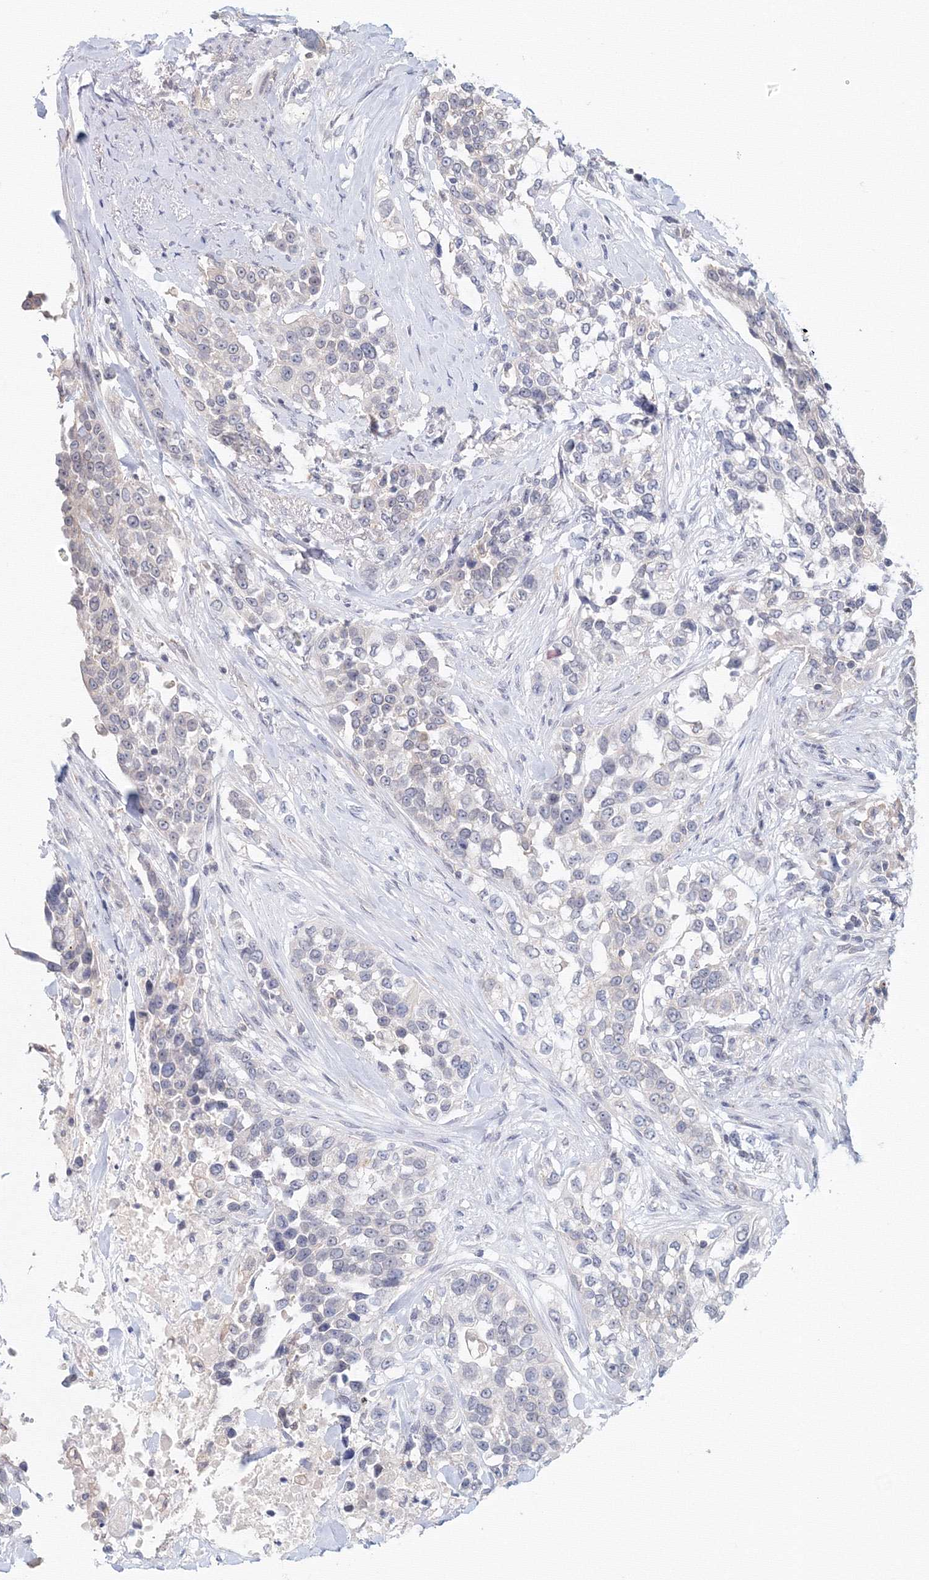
{"staining": {"intensity": "negative", "quantity": "none", "location": "none"}, "tissue": "urothelial cancer", "cell_type": "Tumor cells", "image_type": "cancer", "snomed": [{"axis": "morphology", "description": "Urothelial carcinoma, High grade"}, {"axis": "topography", "description": "Urinary bladder"}], "caption": "Micrograph shows no significant protein staining in tumor cells of urothelial carcinoma (high-grade). (DAB (3,3'-diaminobenzidine) immunohistochemistry, high magnification).", "gene": "SLC7A7", "patient": {"sex": "female", "age": 80}}